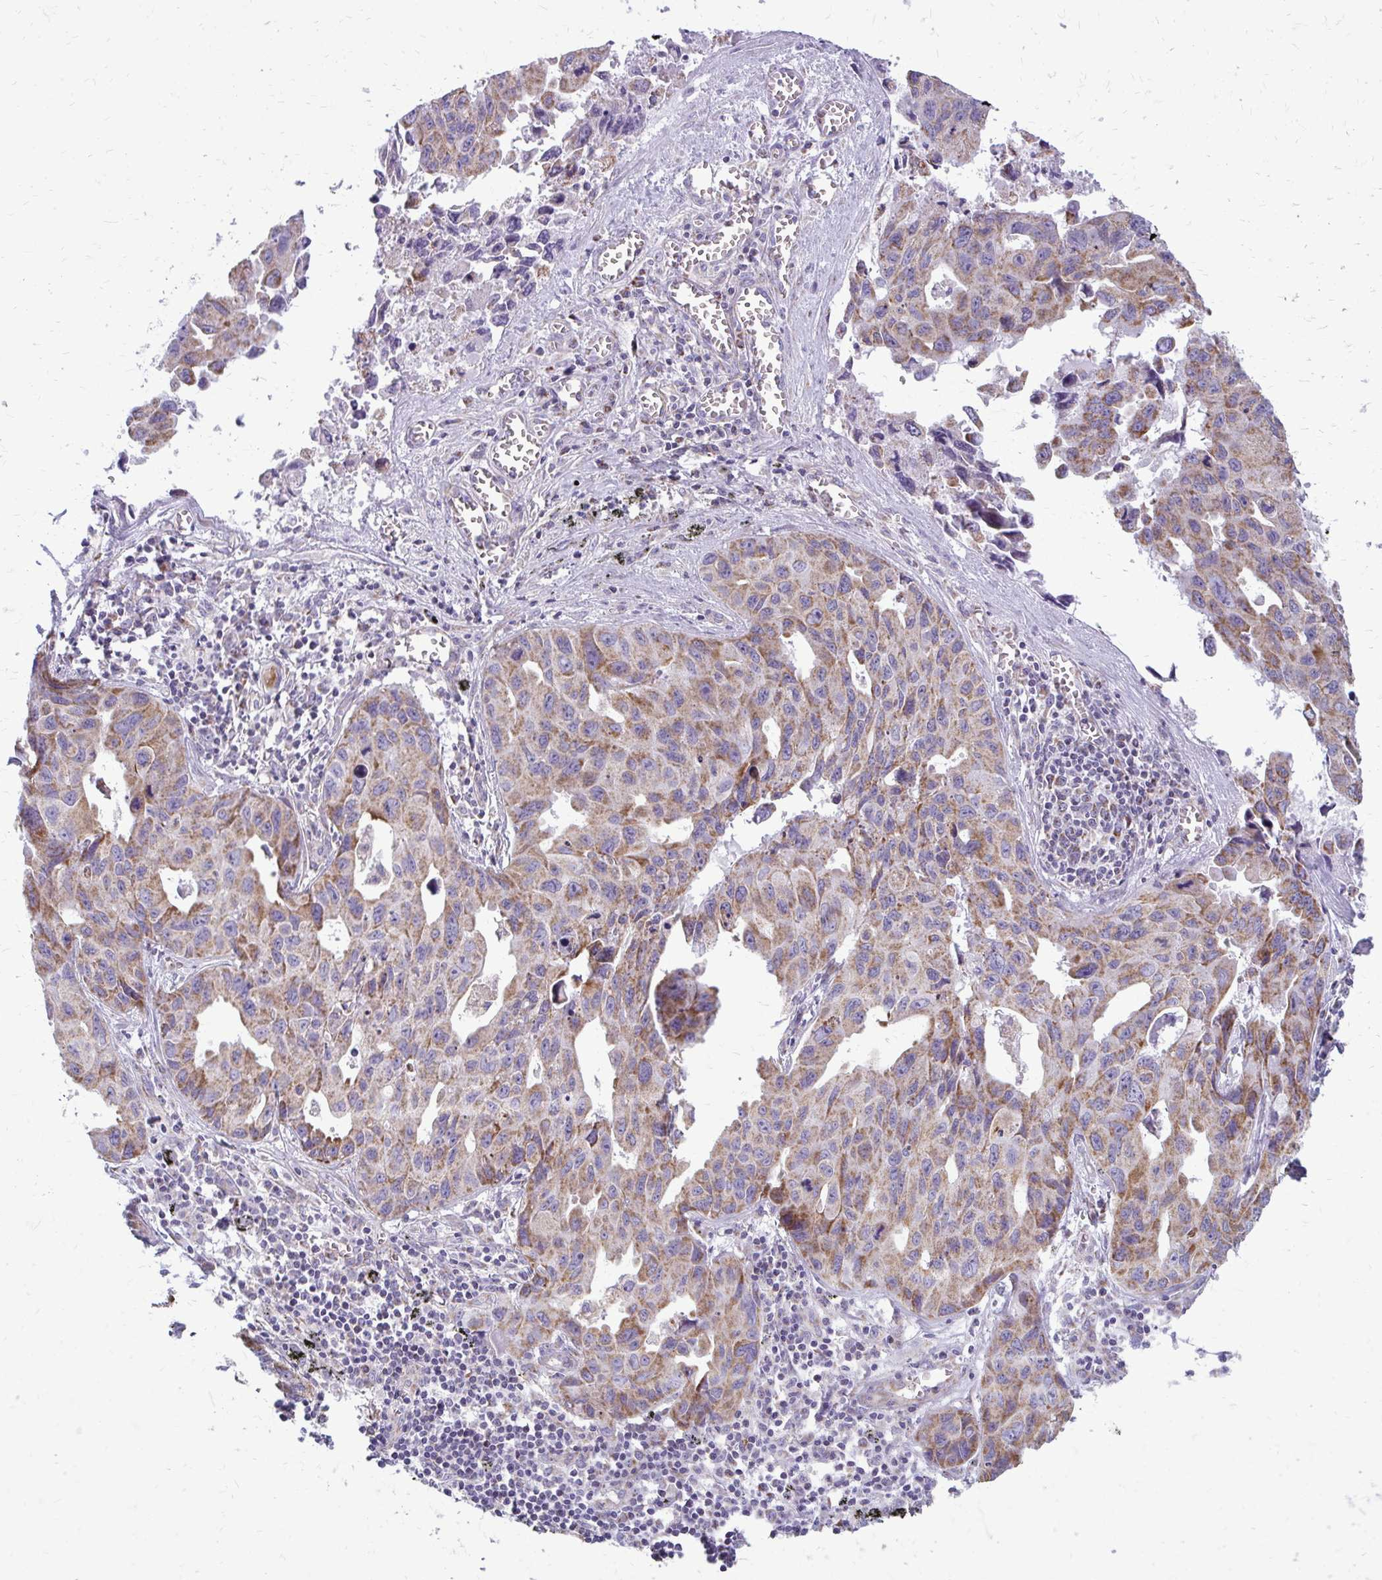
{"staining": {"intensity": "moderate", "quantity": ">75%", "location": "cytoplasmic/membranous"}, "tissue": "lung cancer", "cell_type": "Tumor cells", "image_type": "cancer", "snomed": [{"axis": "morphology", "description": "Adenocarcinoma, NOS"}, {"axis": "topography", "description": "Lymph node"}, {"axis": "topography", "description": "Lung"}], "caption": "The photomicrograph demonstrates immunohistochemical staining of adenocarcinoma (lung). There is moderate cytoplasmic/membranous staining is identified in approximately >75% of tumor cells.", "gene": "IFIT1", "patient": {"sex": "male", "age": 64}}